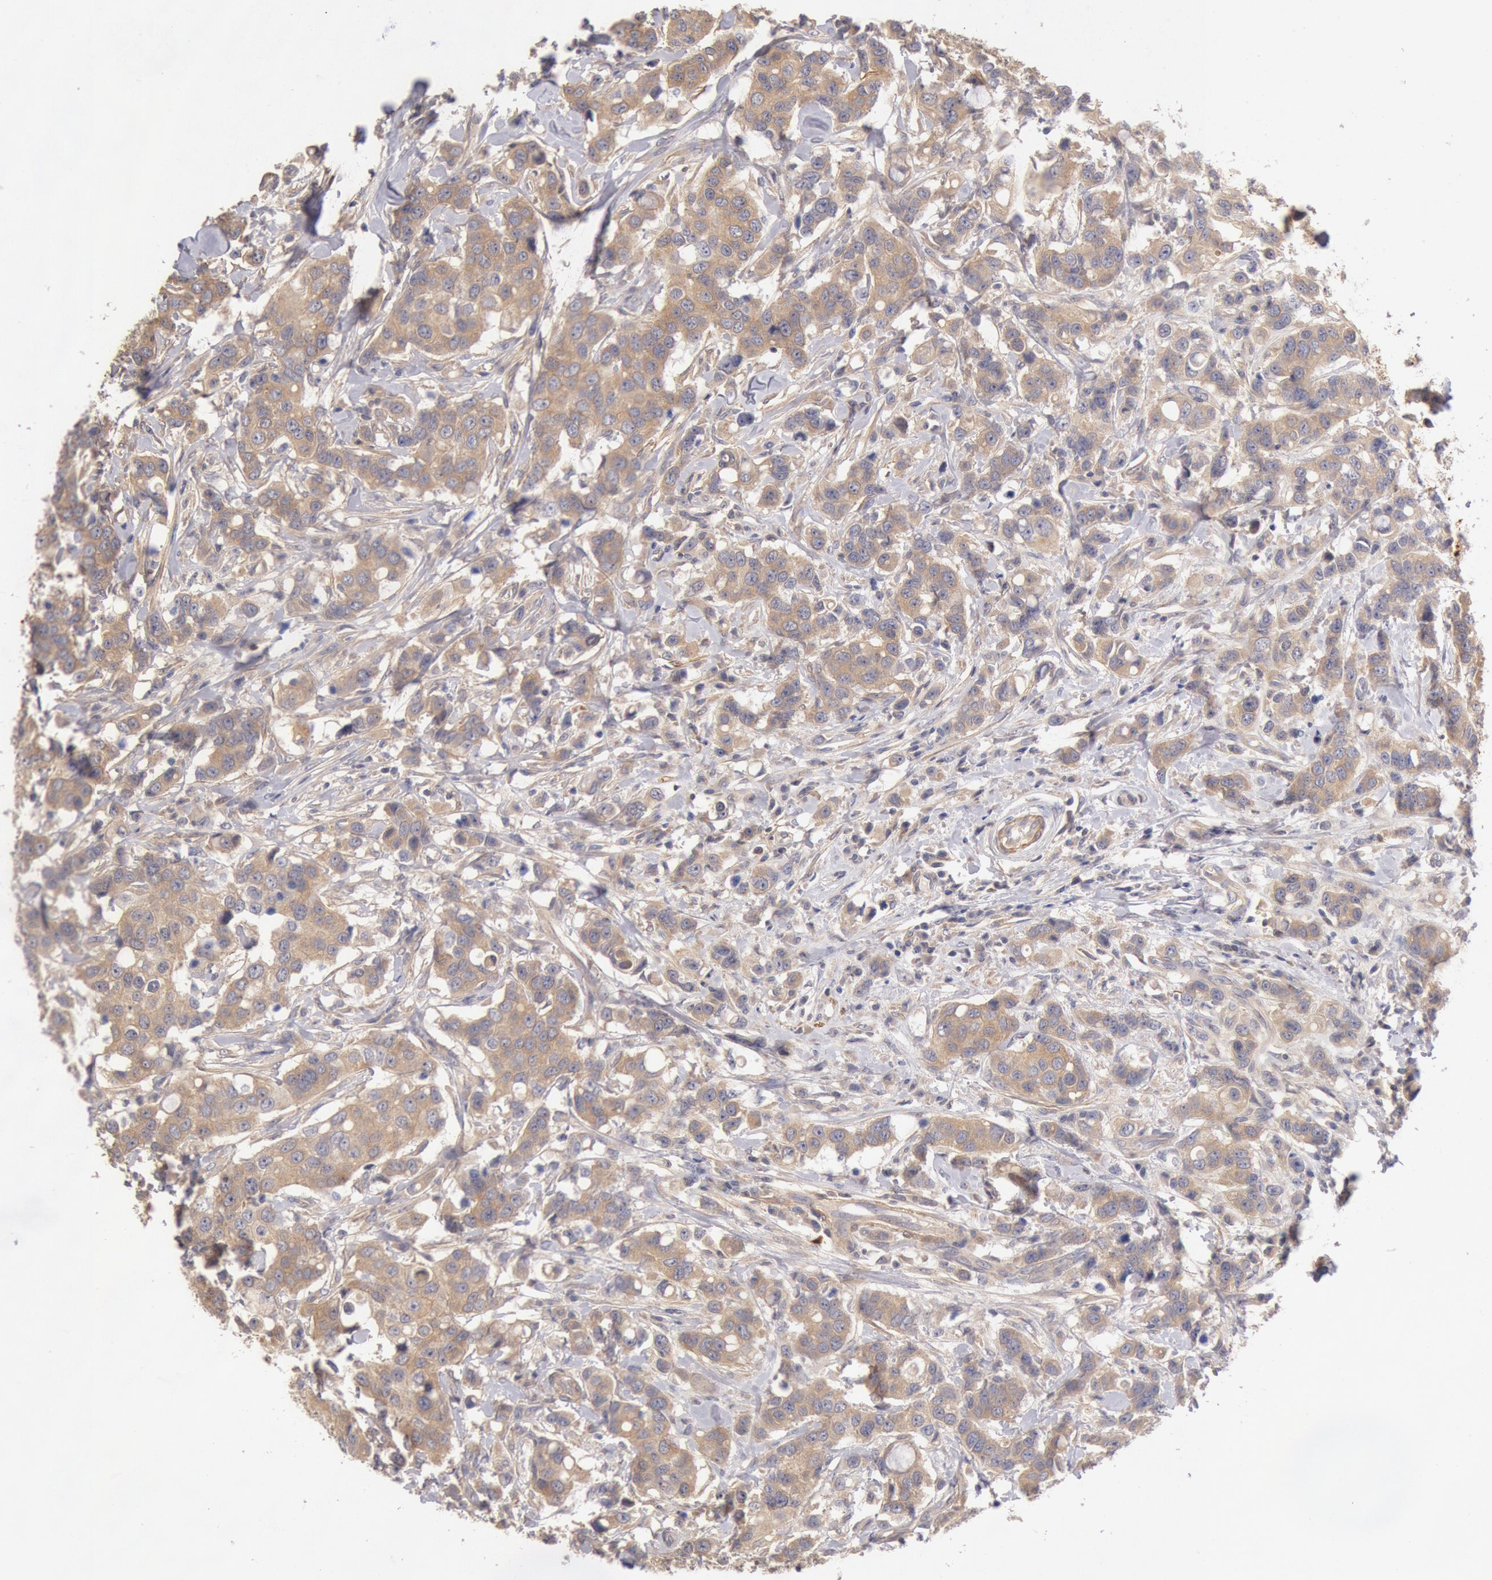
{"staining": {"intensity": "moderate", "quantity": ">75%", "location": "cytoplasmic/membranous"}, "tissue": "breast cancer", "cell_type": "Tumor cells", "image_type": "cancer", "snomed": [{"axis": "morphology", "description": "Duct carcinoma"}, {"axis": "topography", "description": "Breast"}], "caption": "Human breast cancer (intraductal carcinoma) stained with a protein marker demonstrates moderate staining in tumor cells.", "gene": "TMED8", "patient": {"sex": "female", "age": 27}}